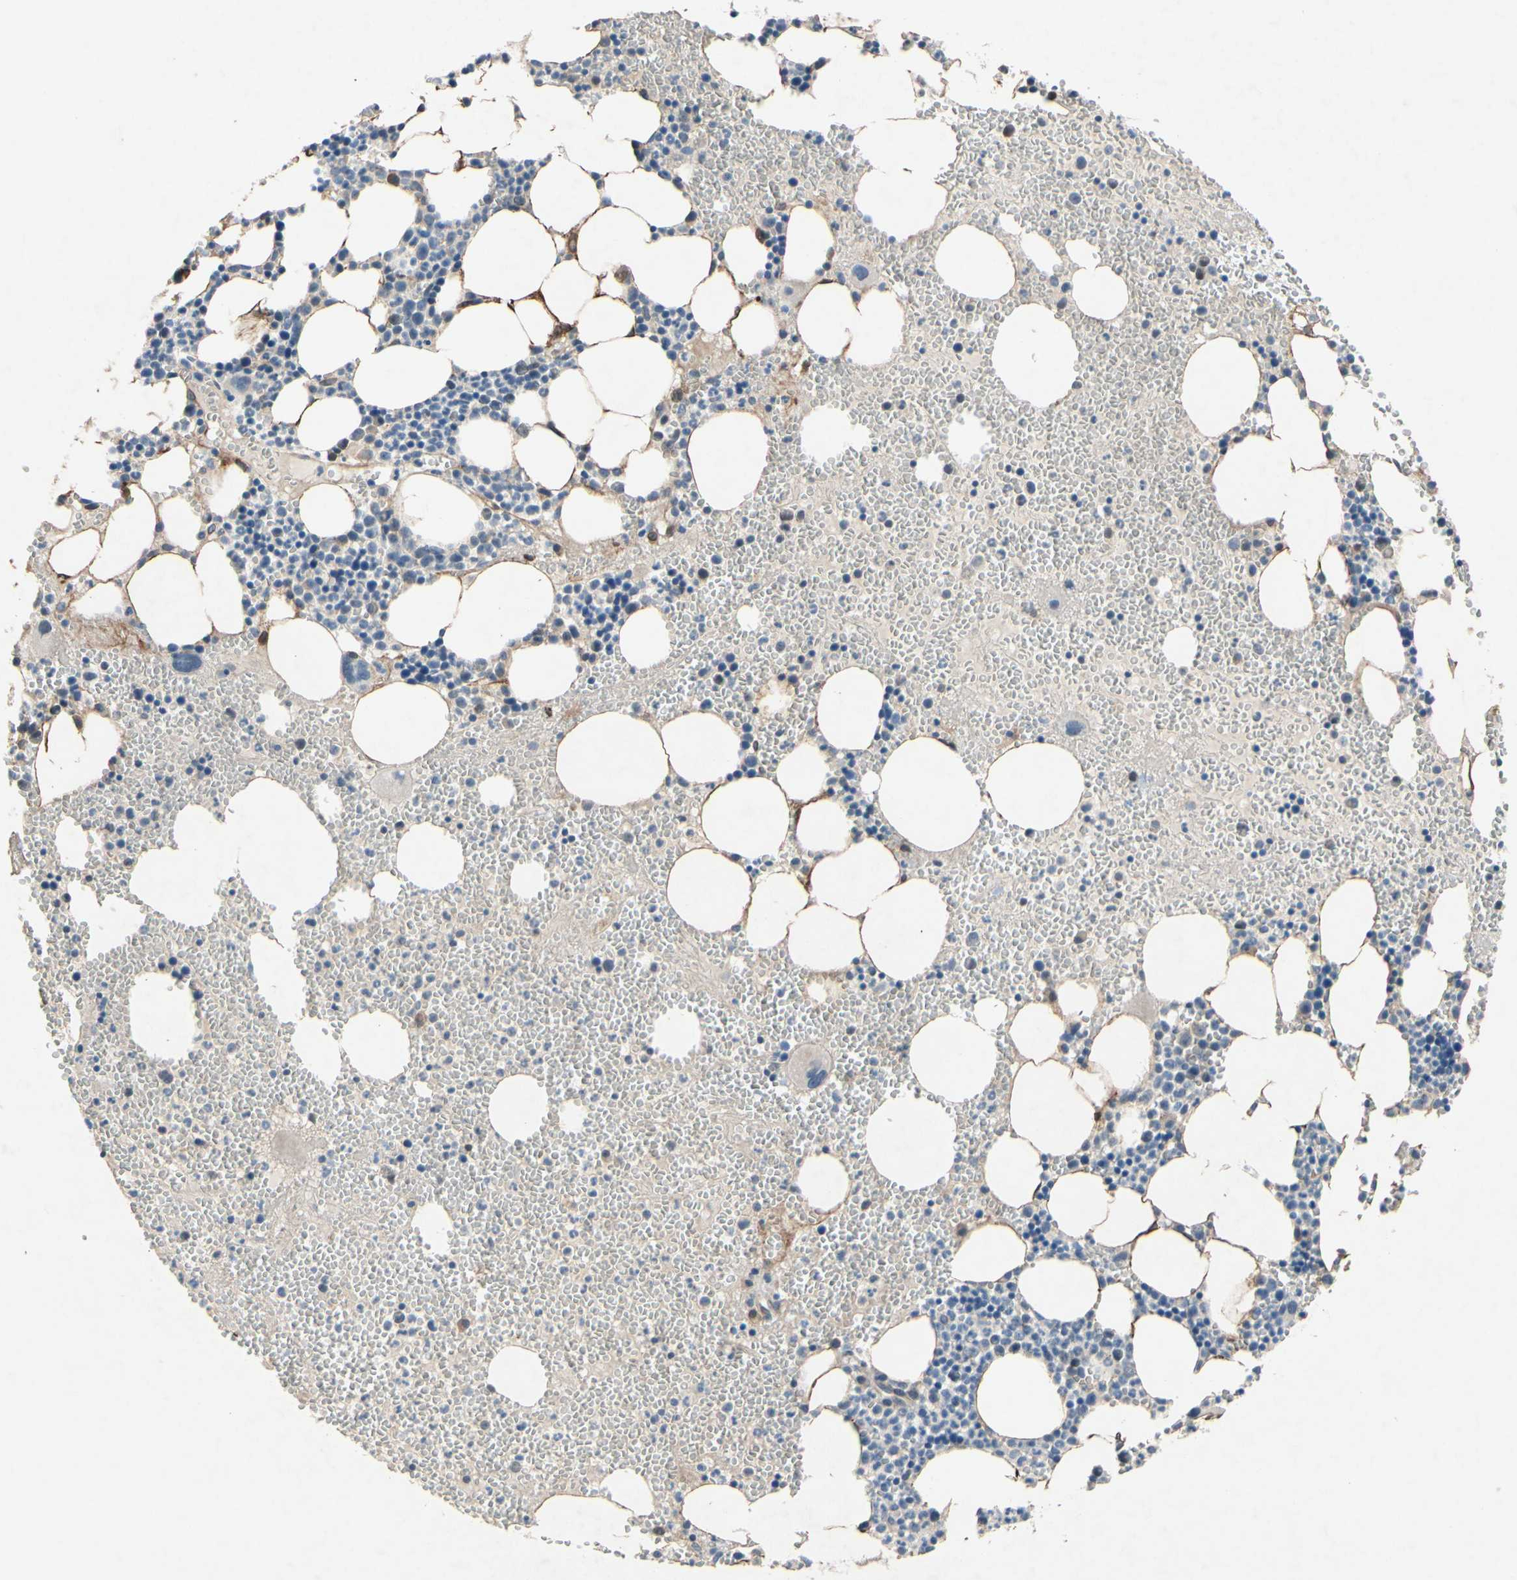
{"staining": {"intensity": "weak", "quantity": "<25%", "location": "cytoplasmic/membranous"}, "tissue": "bone marrow", "cell_type": "Hematopoietic cells", "image_type": "normal", "snomed": [{"axis": "morphology", "description": "Normal tissue, NOS"}, {"axis": "morphology", "description": "Inflammation, NOS"}, {"axis": "topography", "description": "Bone marrow"}], "caption": "IHC of benign human bone marrow displays no expression in hematopoietic cells. (Brightfield microscopy of DAB (3,3'-diaminobenzidine) IHC at high magnification).", "gene": "PRXL2A", "patient": {"sex": "female", "age": 76}}